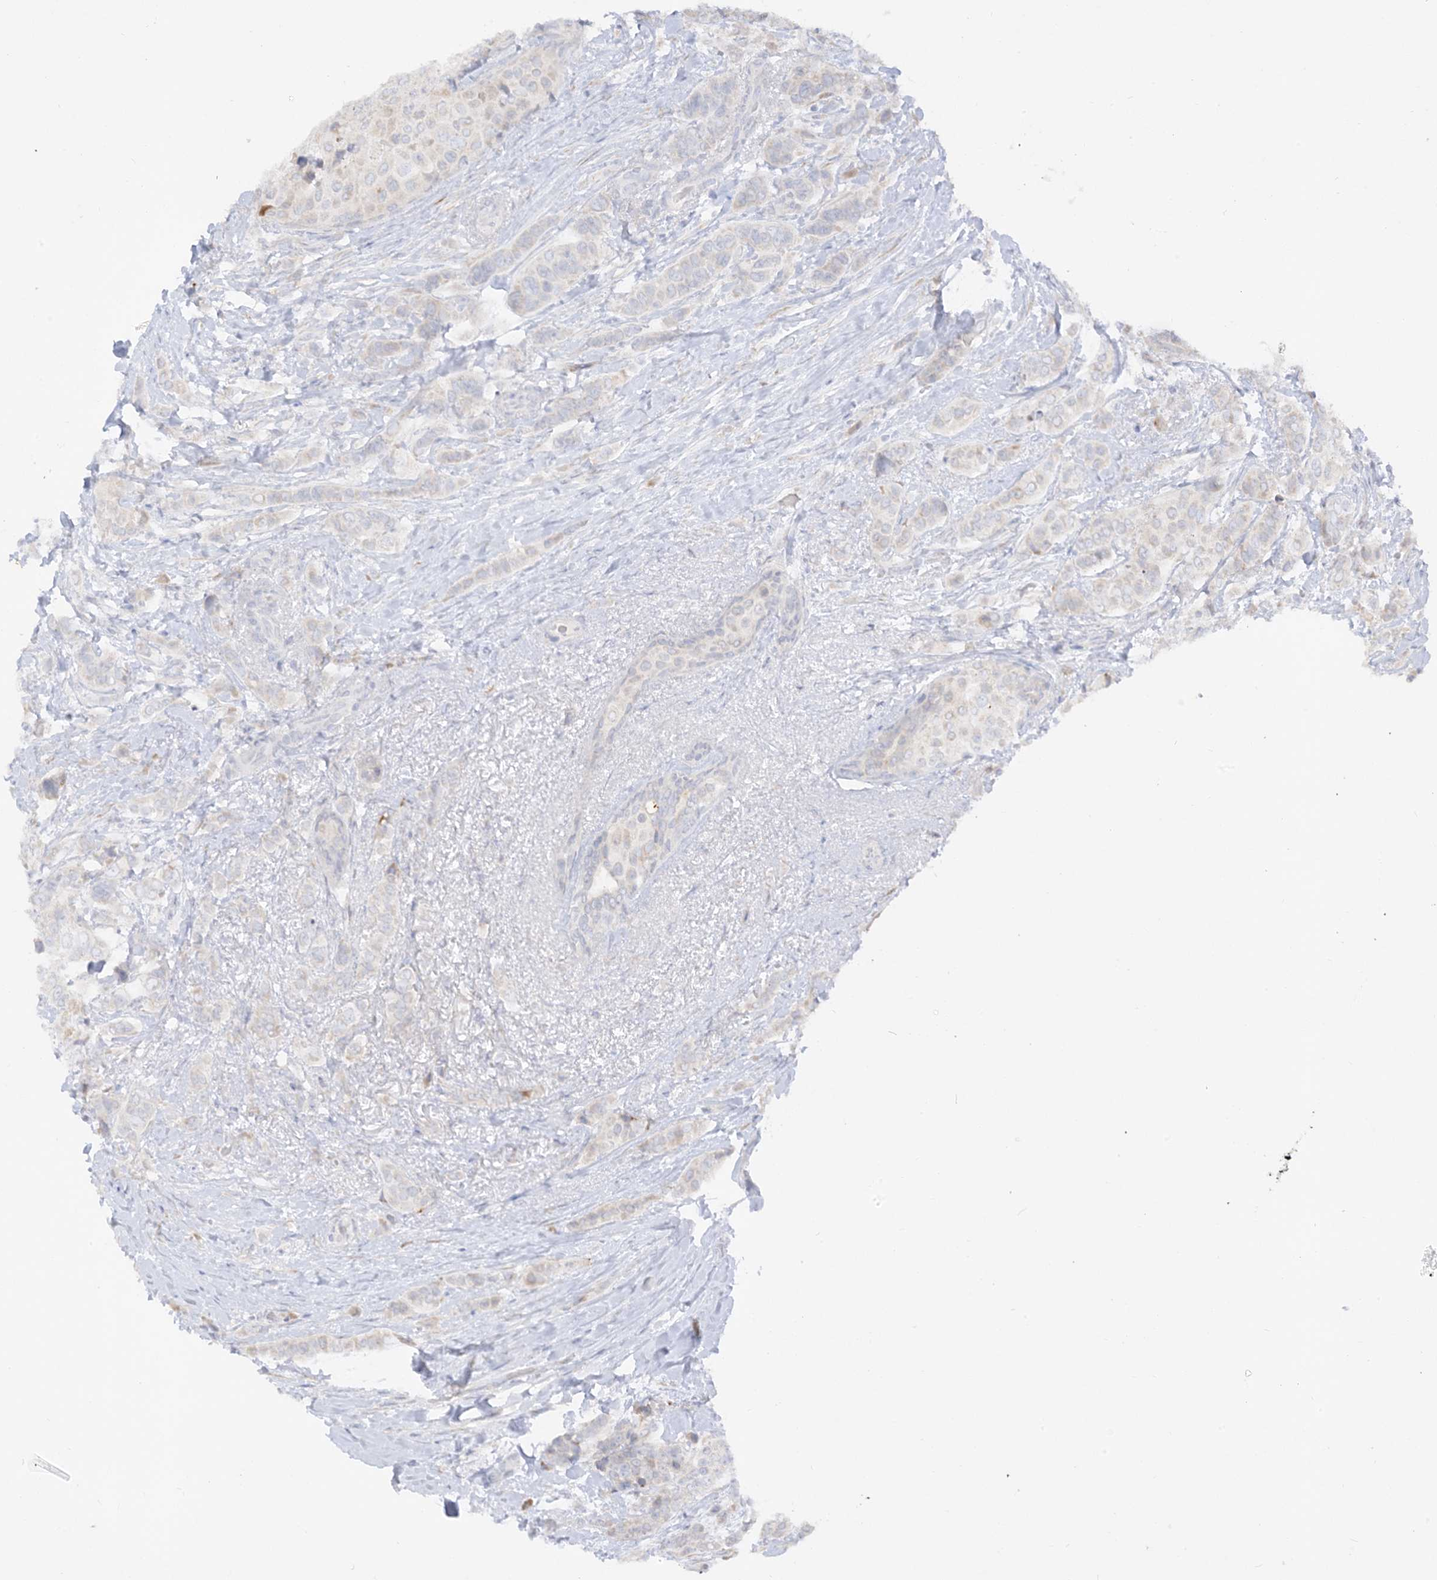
{"staining": {"intensity": "negative", "quantity": "none", "location": "none"}, "tissue": "breast cancer", "cell_type": "Tumor cells", "image_type": "cancer", "snomed": [{"axis": "morphology", "description": "Lobular carcinoma"}, {"axis": "topography", "description": "Breast"}], "caption": "DAB (3,3'-diaminobenzidine) immunohistochemical staining of human breast cancer displays no significant staining in tumor cells.", "gene": "LOXL3", "patient": {"sex": "female", "age": 51}}